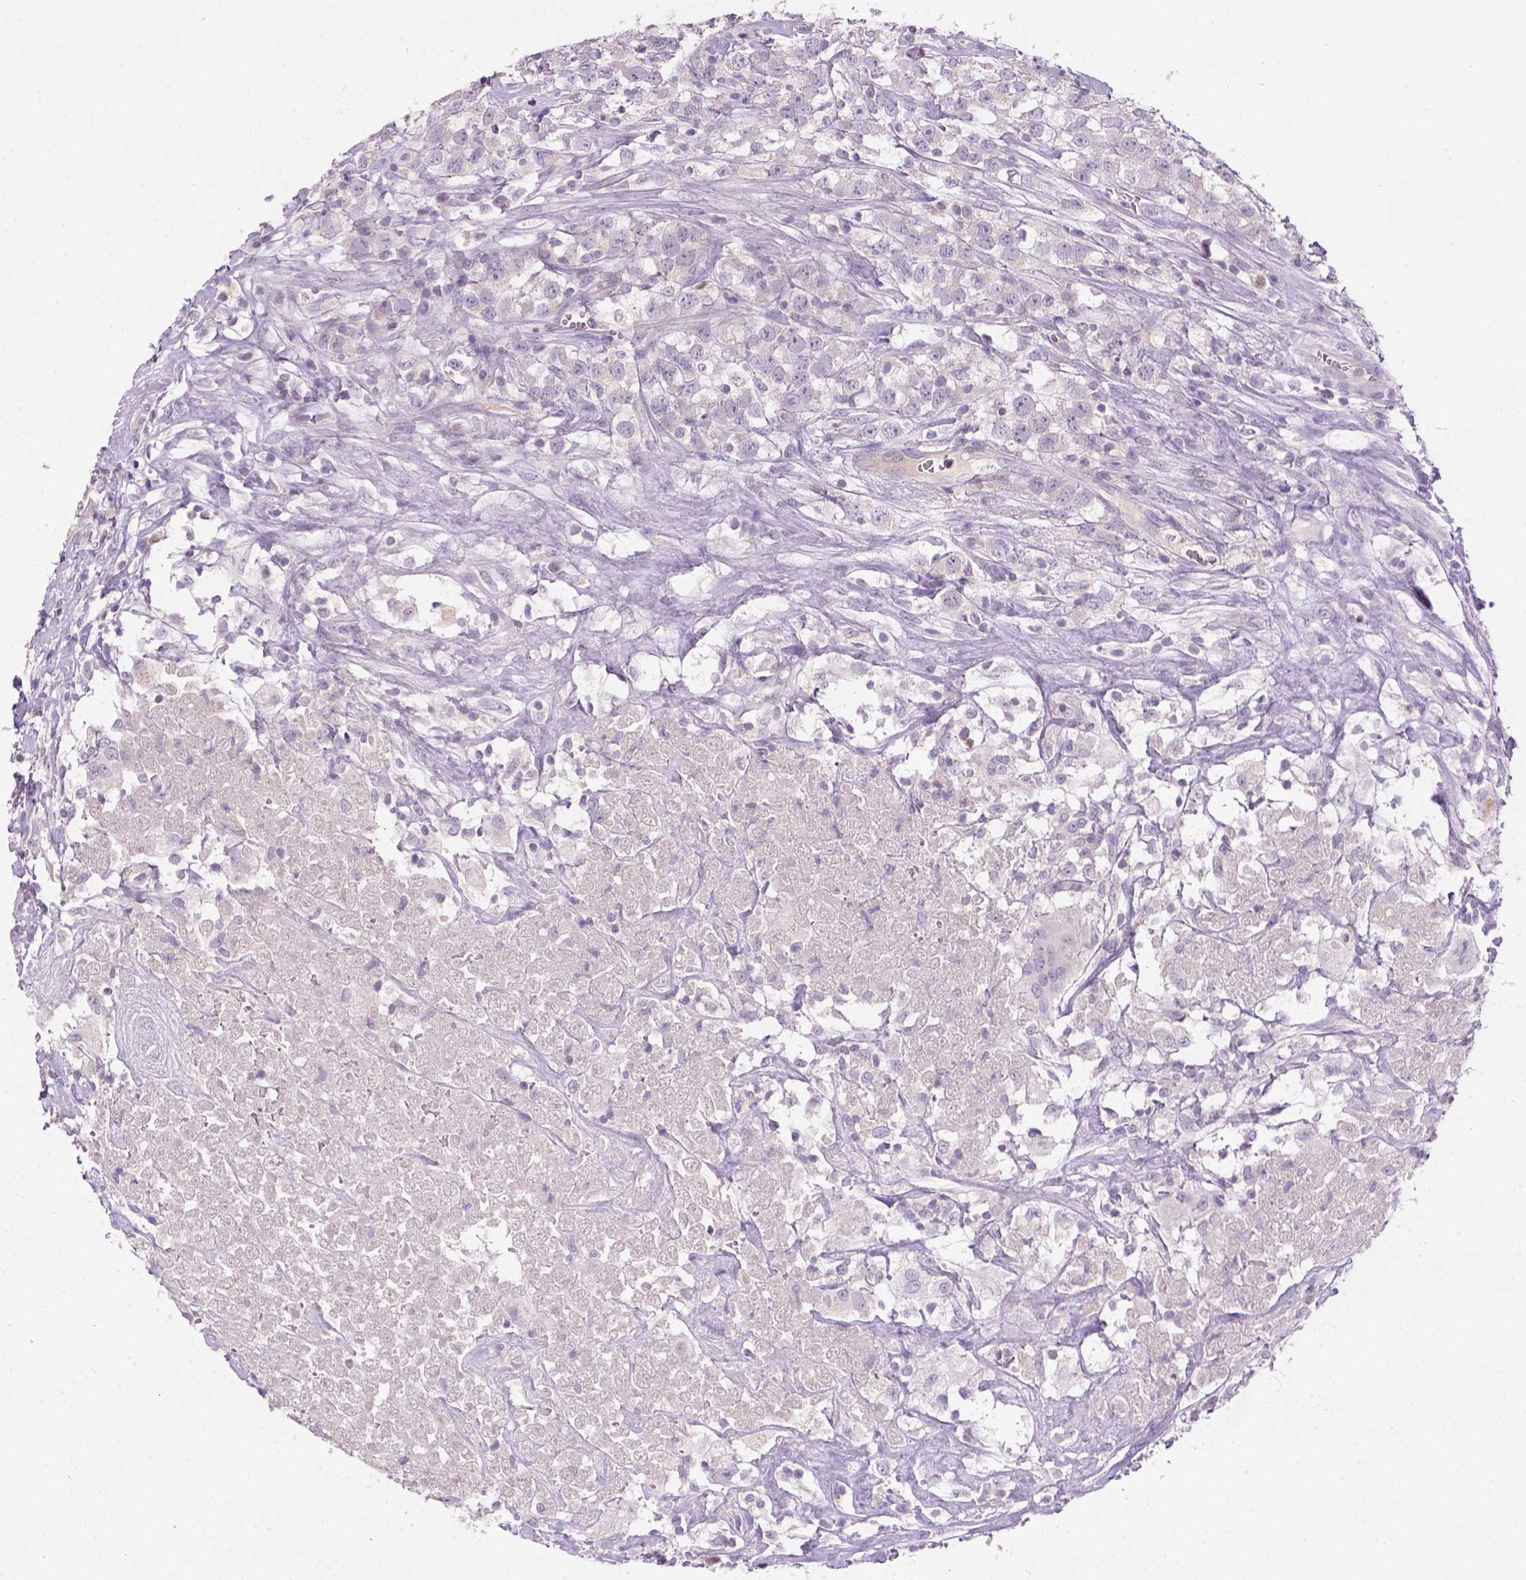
{"staining": {"intensity": "negative", "quantity": "none", "location": "none"}, "tissue": "testis cancer", "cell_type": "Tumor cells", "image_type": "cancer", "snomed": [{"axis": "morphology", "description": "Seminoma, NOS"}, {"axis": "topography", "description": "Testis"}], "caption": "Tumor cells show no significant protein positivity in testis cancer.", "gene": "ZMAT4", "patient": {"sex": "male", "age": 59}}